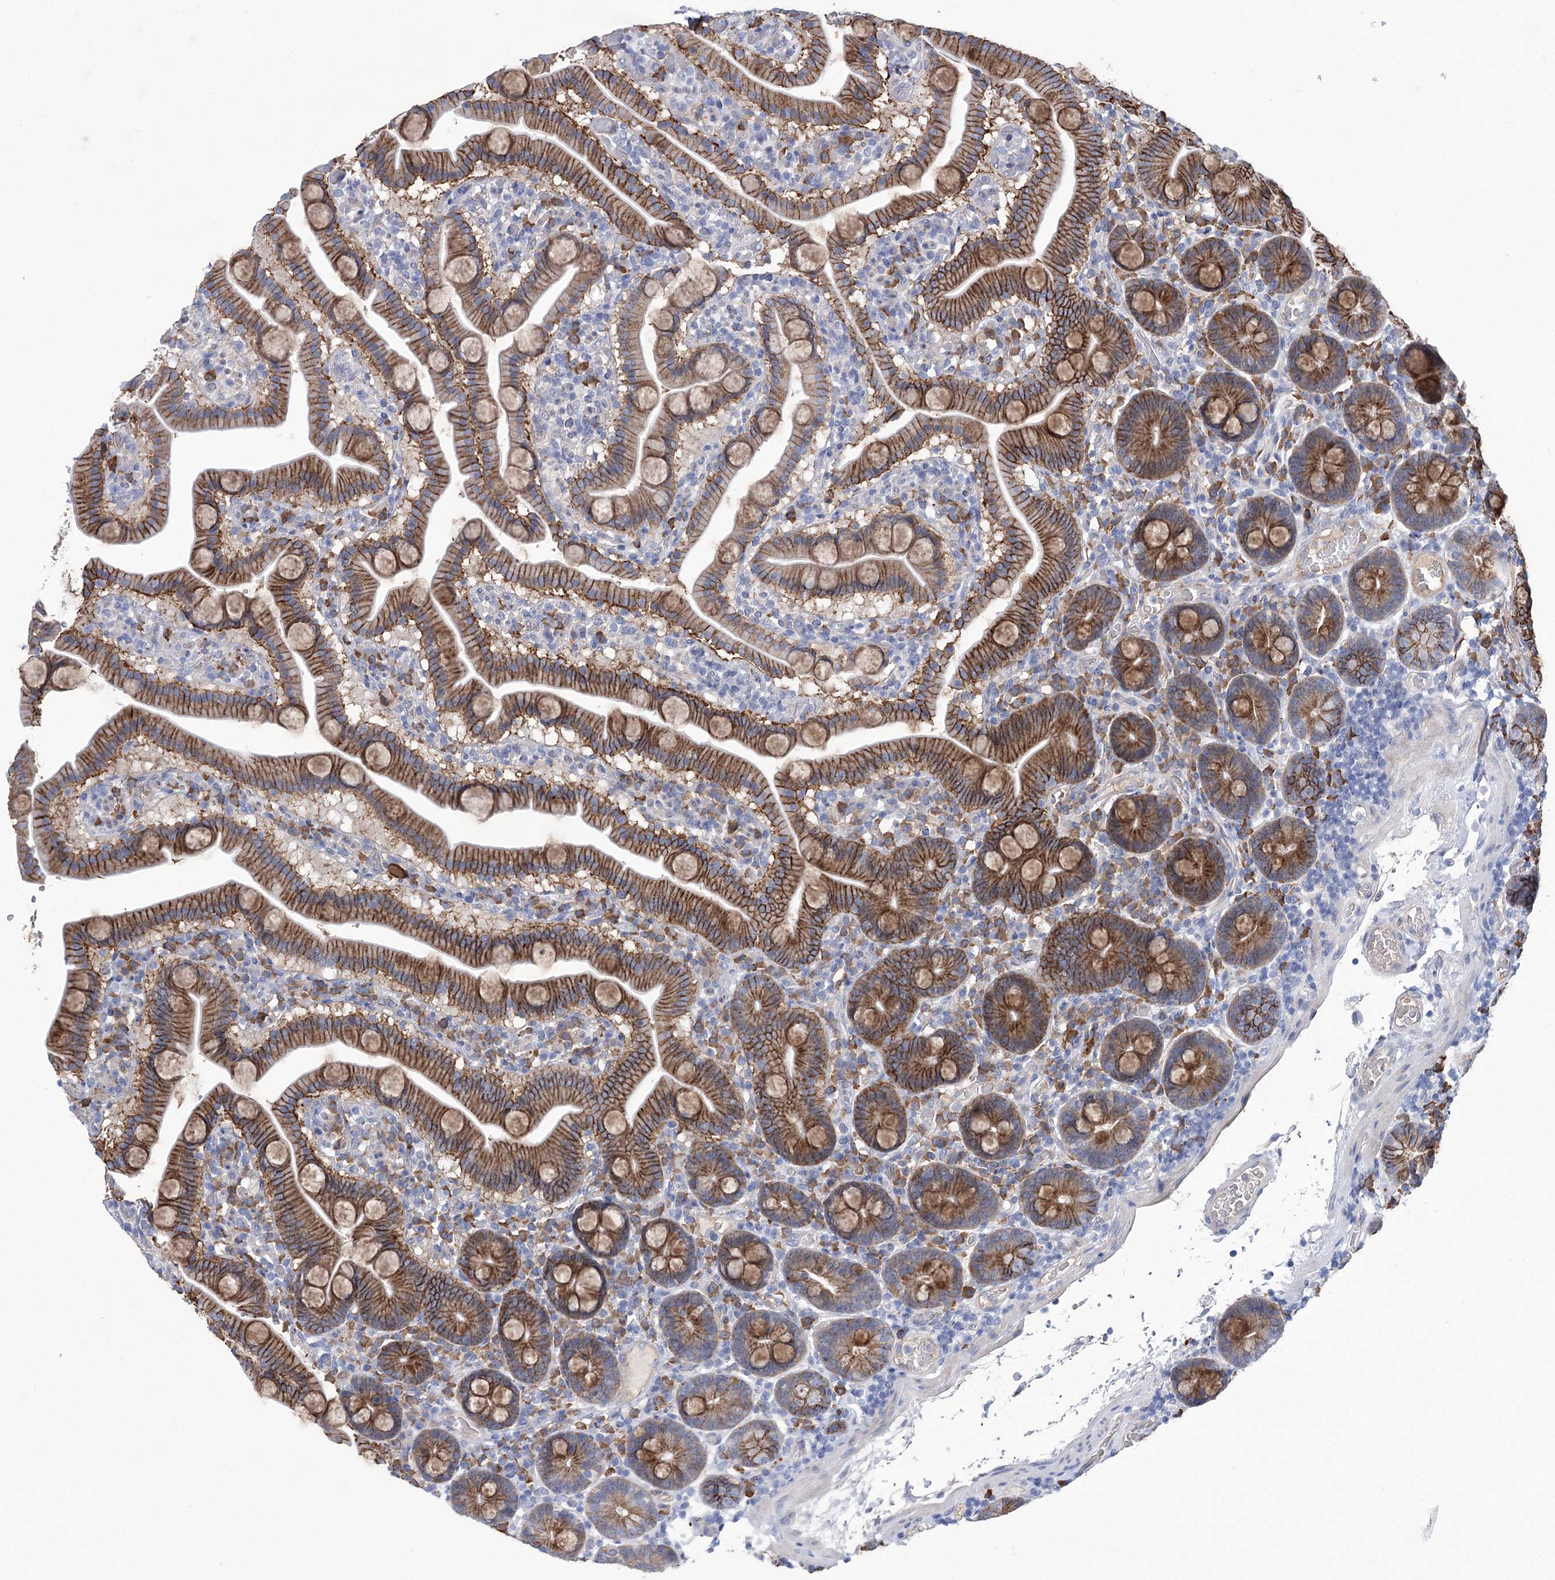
{"staining": {"intensity": "strong", "quantity": ">75%", "location": "cytoplasmic/membranous"}, "tissue": "duodenum", "cell_type": "Glandular cells", "image_type": "normal", "snomed": [{"axis": "morphology", "description": "Normal tissue, NOS"}, {"axis": "topography", "description": "Duodenum"}], "caption": "Protein expression analysis of benign duodenum reveals strong cytoplasmic/membranous positivity in approximately >75% of glandular cells.", "gene": "CEP164", "patient": {"sex": "male", "age": 55}}